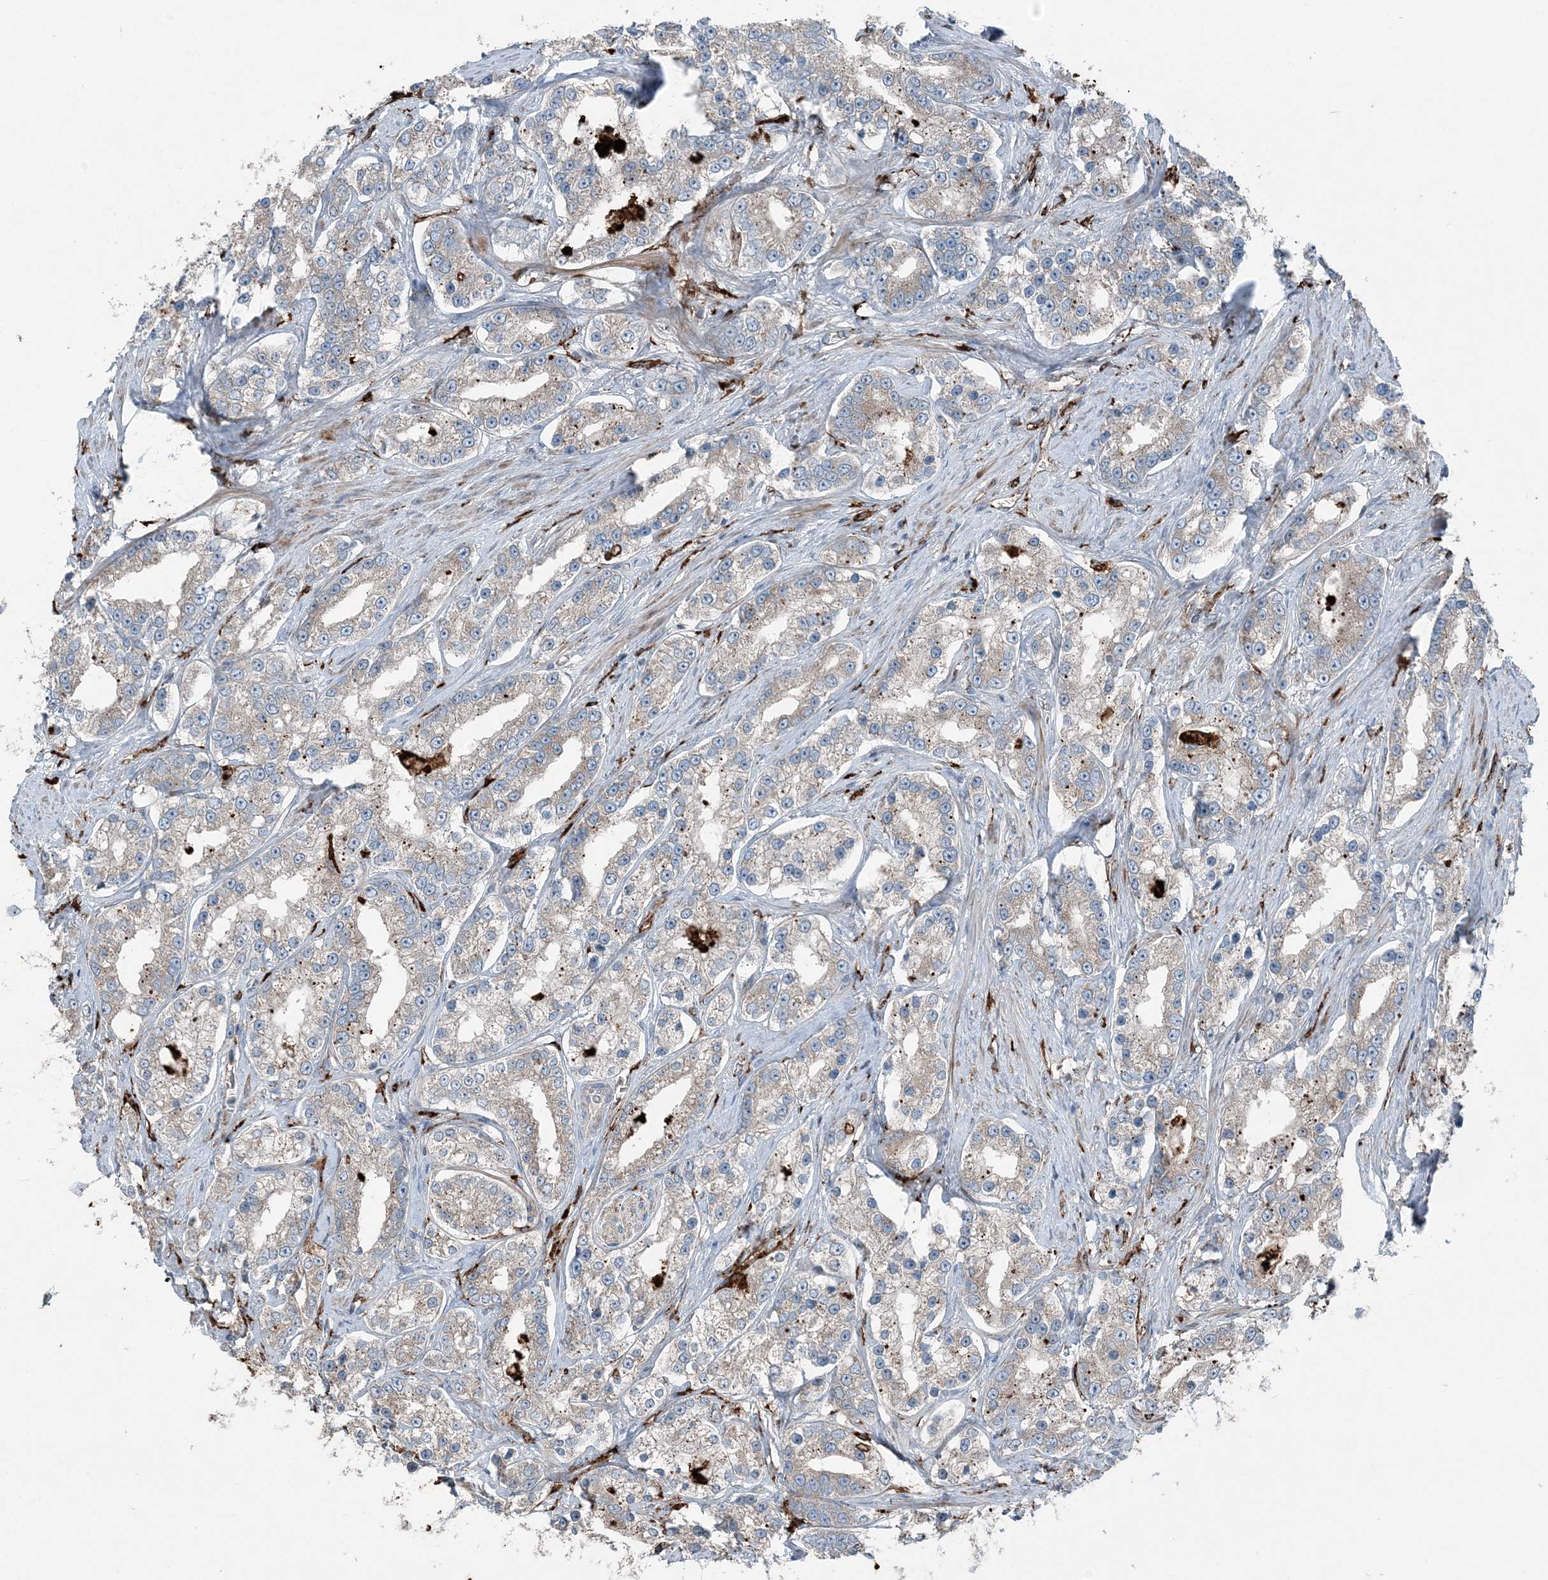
{"staining": {"intensity": "weak", "quantity": "25%-75%", "location": "cytoplasmic/membranous"}, "tissue": "prostate cancer", "cell_type": "Tumor cells", "image_type": "cancer", "snomed": [{"axis": "morphology", "description": "Normal tissue, NOS"}, {"axis": "morphology", "description": "Adenocarcinoma, High grade"}, {"axis": "topography", "description": "Prostate"}], "caption": "Protein analysis of high-grade adenocarcinoma (prostate) tissue shows weak cytoplasmic/membranous positivity in about 25%-75% of tumor cells.", "gene": "KY", "patient": {"sex": "male", "age": 83}}